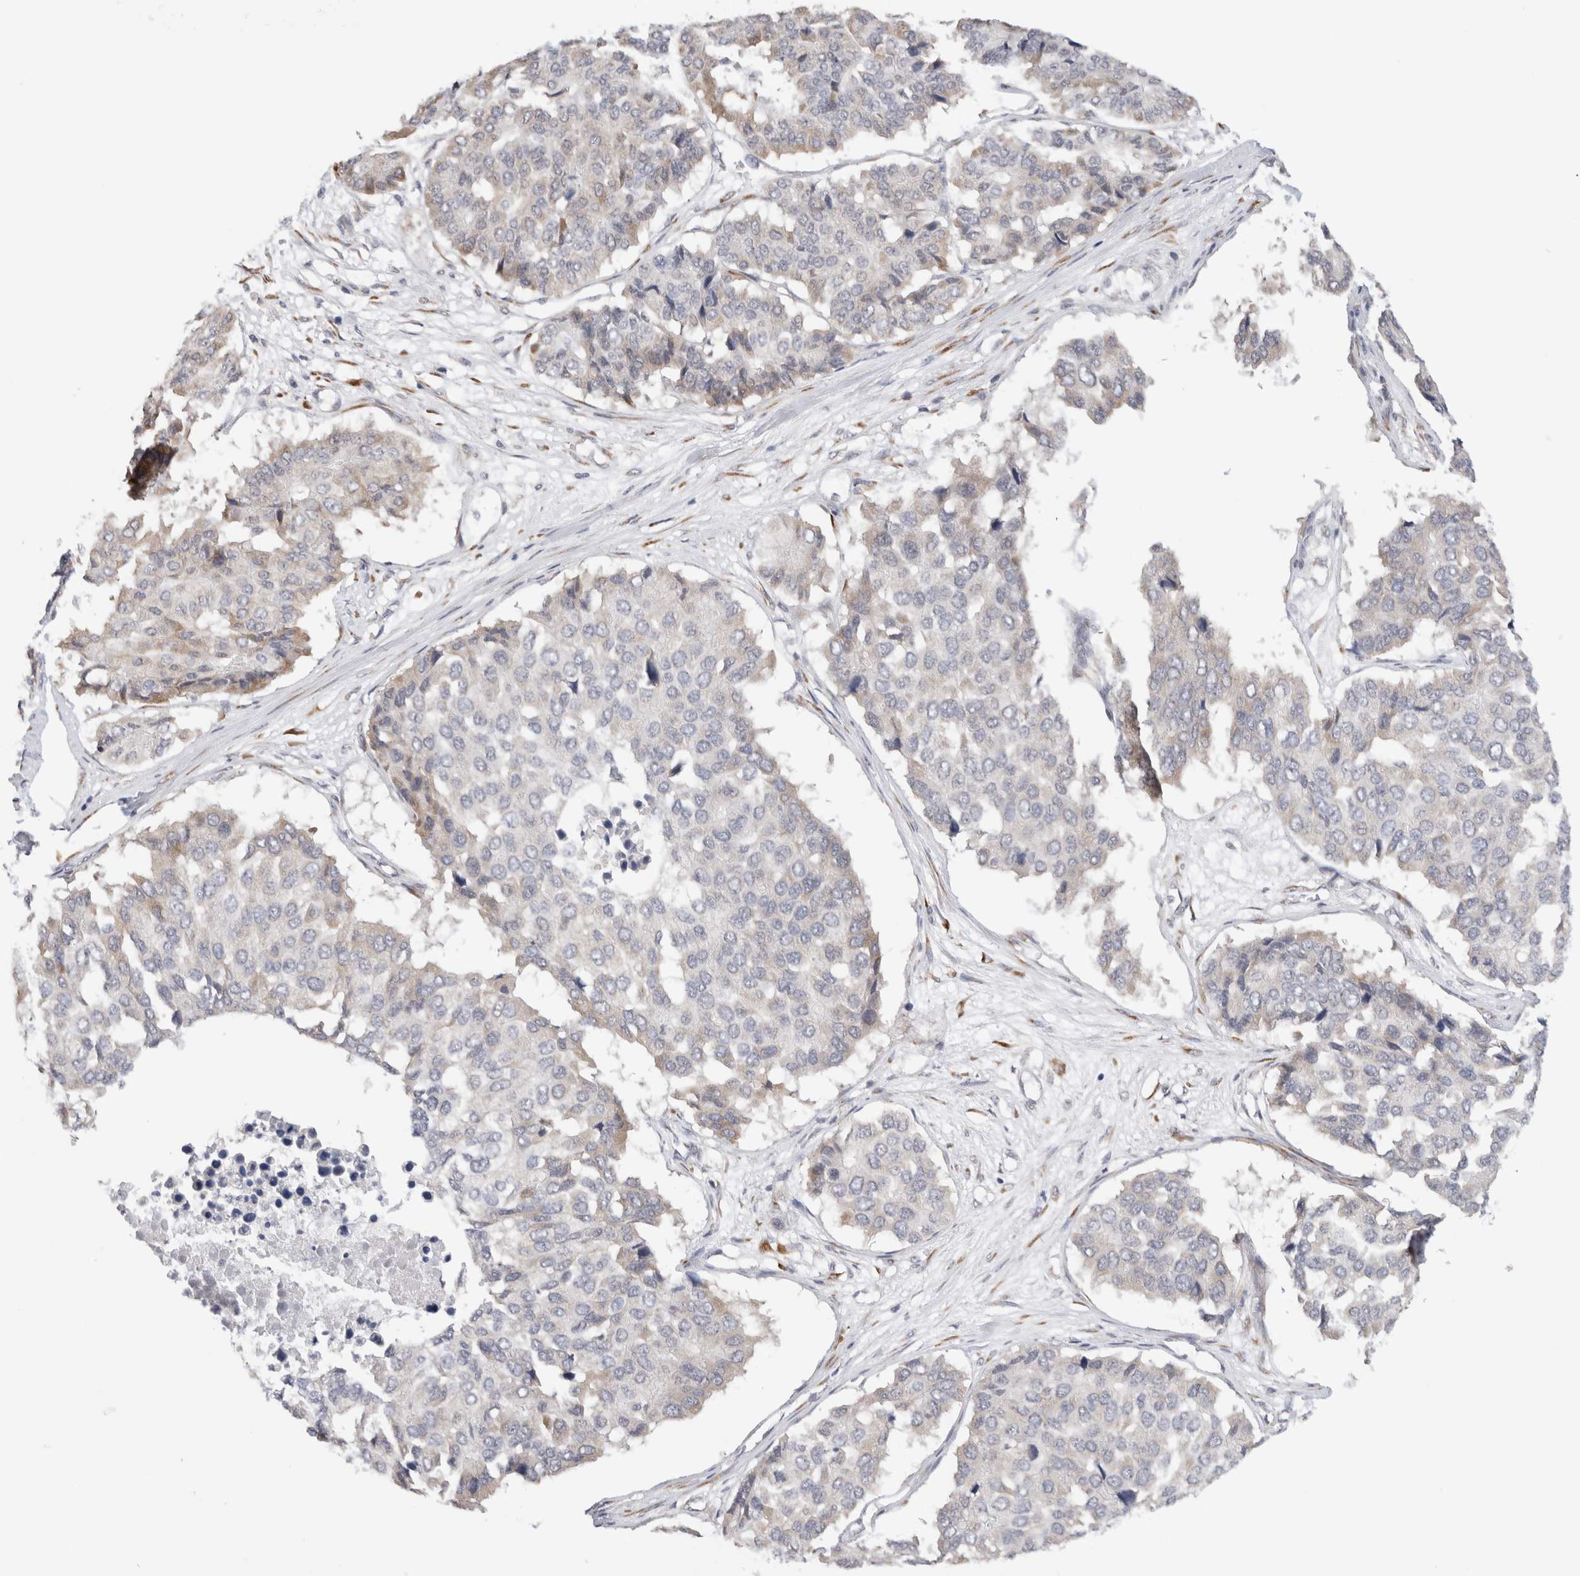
{"staining": {"intensity": "weak", "quantity": "<25%", "location": "cytoplasmic/membranous"}, "tissue": "pancreatic cancer", "cell_type": "Tumor cells", "image_type": "cancer", "snomed": [{"axis": "morphology", "description": "Adenocarcinoma, NOS"}, {"axis": "topography", "description": "Pancreas"}], "caption": "An immunohistochemistry (IHC) image of pancreatic cancer is shown. There is no staining in tumor cells of pancreatic cancer.", "gene": "HDLBP", "patient": {"sex": "male", "age": 50}}